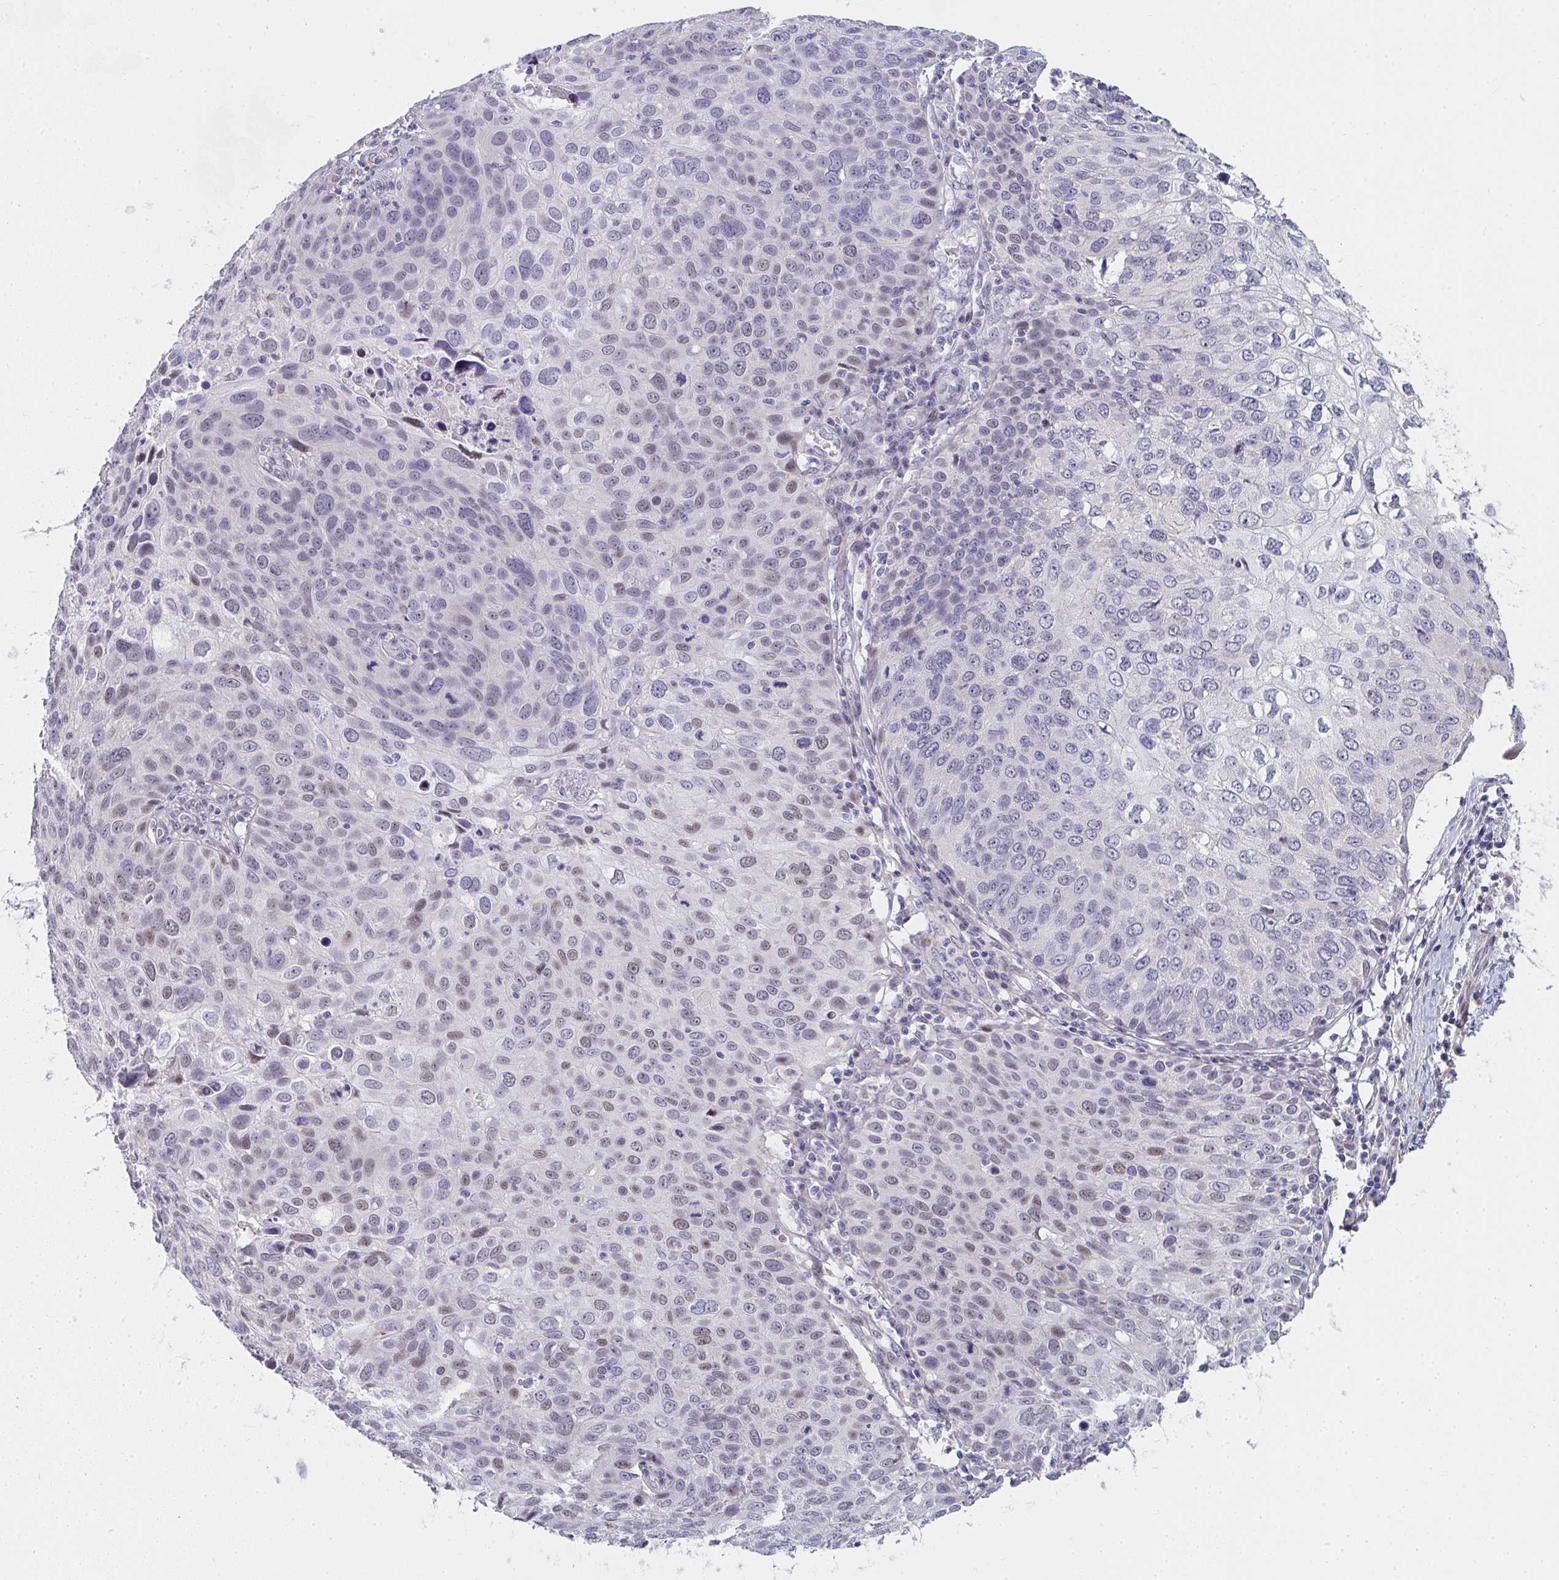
{"staining": {"intensity": "moderate", "quantity": "<25%", "location": "nuclear"}, "tissue": "skin cancer", "cell_type": "Tumor cells", "image_type": "cancer", "snomed": [{"axis": "morphology", "description": "Squamous cell carcinoma, NOS"}, {"axis": "topography", "description": "Skin"}], "caption": "Protein expression by immunohistochemistry shows moderate nuclear positivity in approximately <25% of tumor cells in skin cancer.", "gene": "ZIC3", "patient": {"sex": "male", "age": 87}}